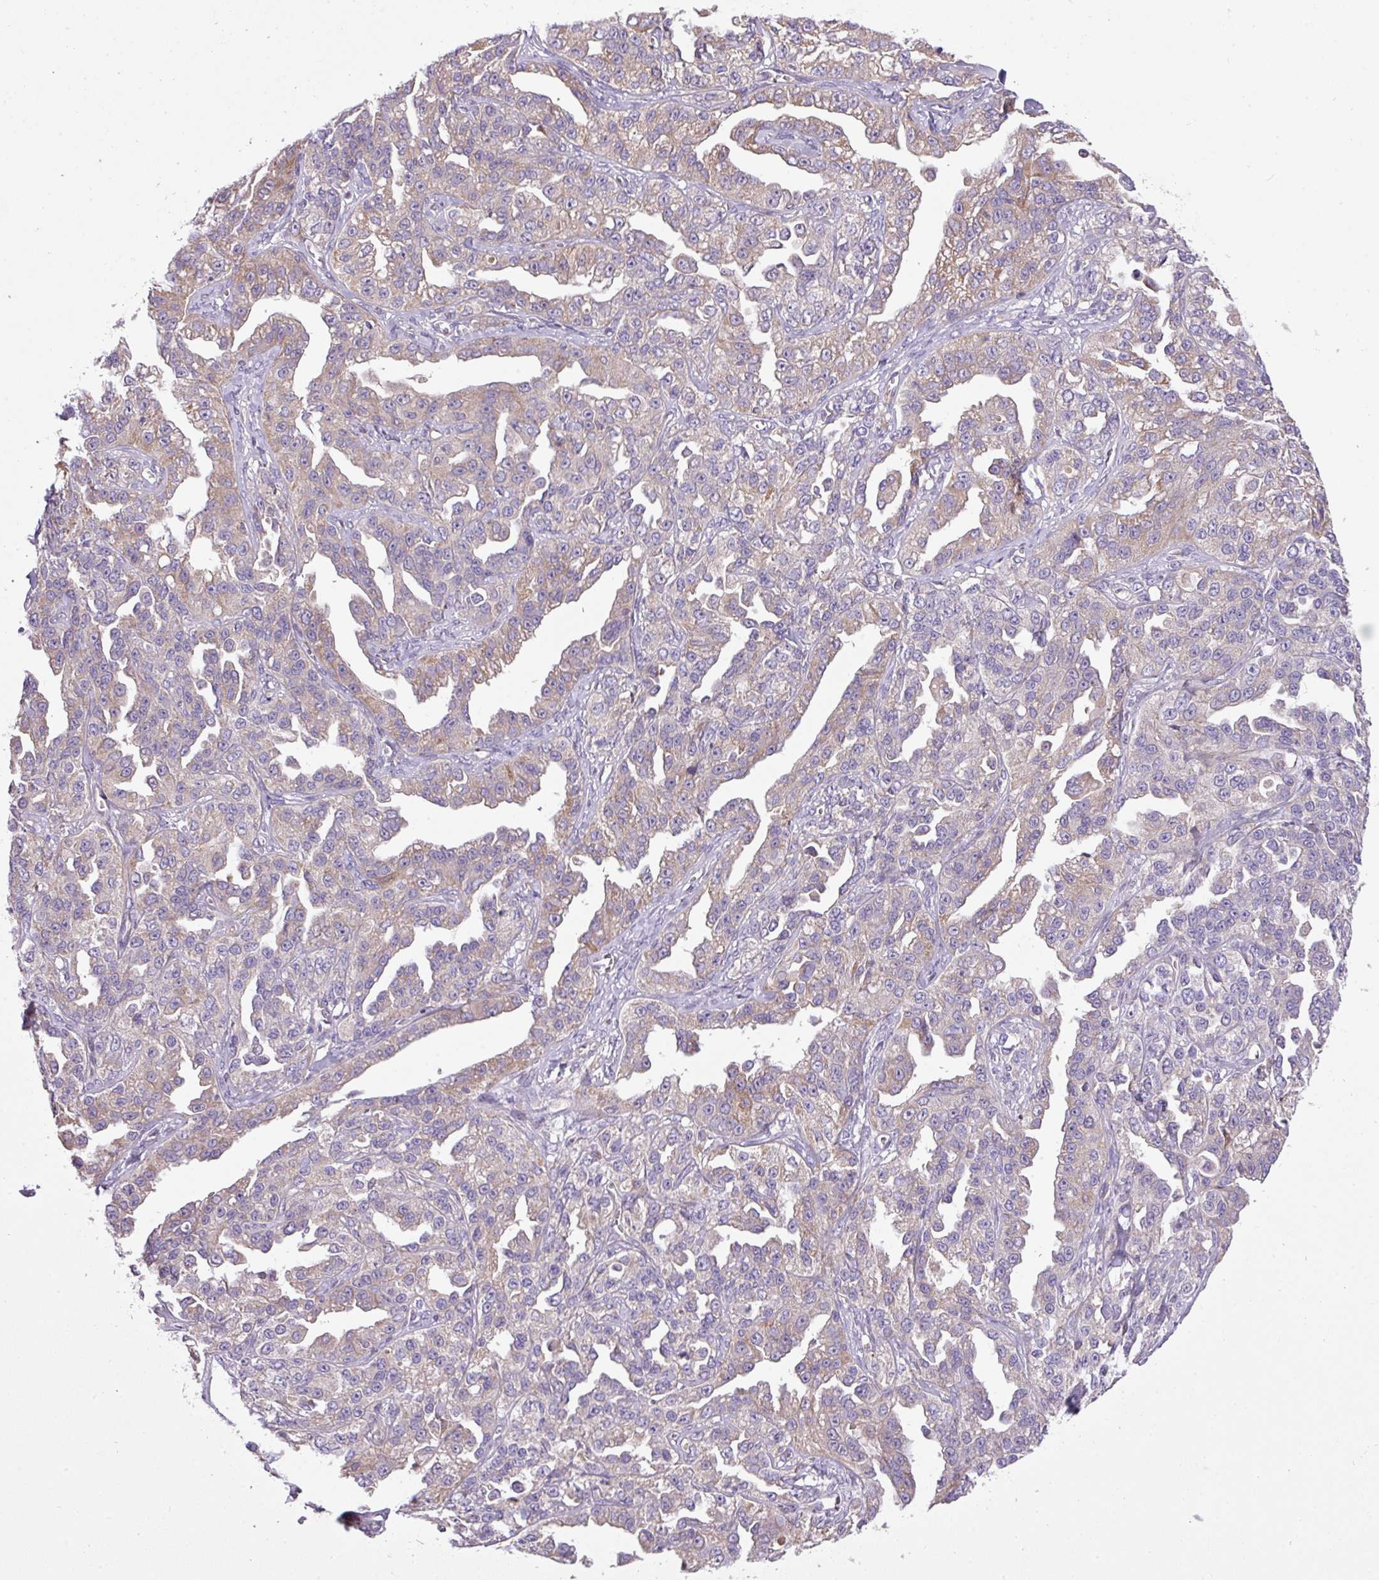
{"staining": {"intensity": "weak", "quantity": ">75%", "location": "cytoplasmic/membranous"}, "tissue": "ovarian cancer", "cell_type": "Tumor cells", "image_type": "cancer", "snomed": [{"axis": "morphology", "description": "Cystadenocarcinoma, serous, NOS"}, {"axis": "topography", "description": "Ovary"}], "caption": "An immunohistochemistry micrograph of tumor tissue is shown. Protein staining in brown shows weak cytoplasmic/membranous positivity in serous cystadenocarcinoma (ovarian) within tumor cells.", "gene": "ZNF394", "patient": {"sex": "female", "age": 75}}